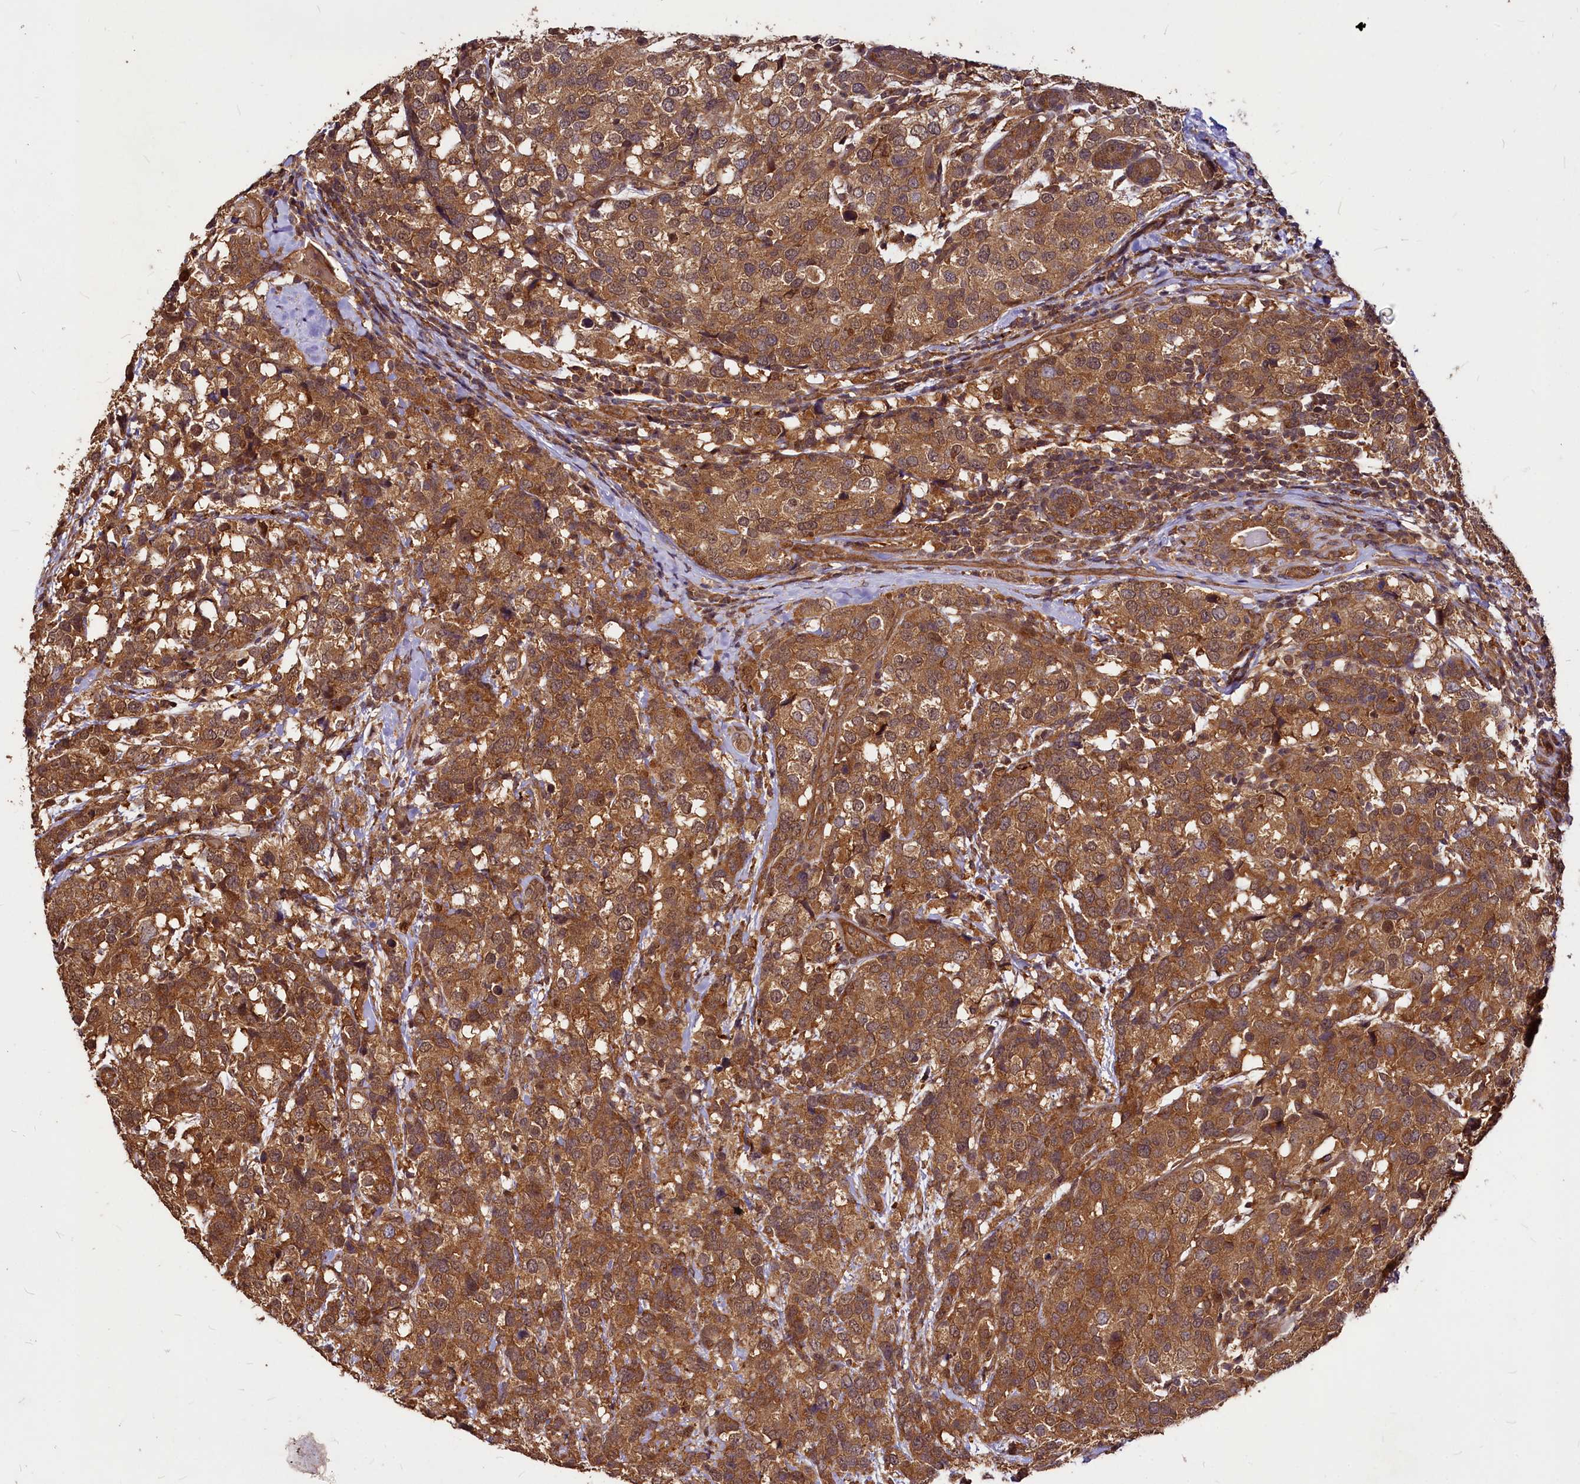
{"staining": {"intensity": "moderate", "quantity": ">75%", "location": "cytoplasmic/membranous"}, "tissue": "breast cancer", "cell_type": "Tumor cells", "image_type": "cancer", "snomed": [{"axis": "morphology", "description": "Lobular carcinoma"}, {"axis": "topography", "description": "Breast"}], "caption": "IHC (DAB) staining of breast lobular carcinoma reveals moderate cytoplasmic/membranous protein positivity in approximately >75% of tumor cells.", "gene": "VPS51", "patient": {"sex": "female", "age": 59}}